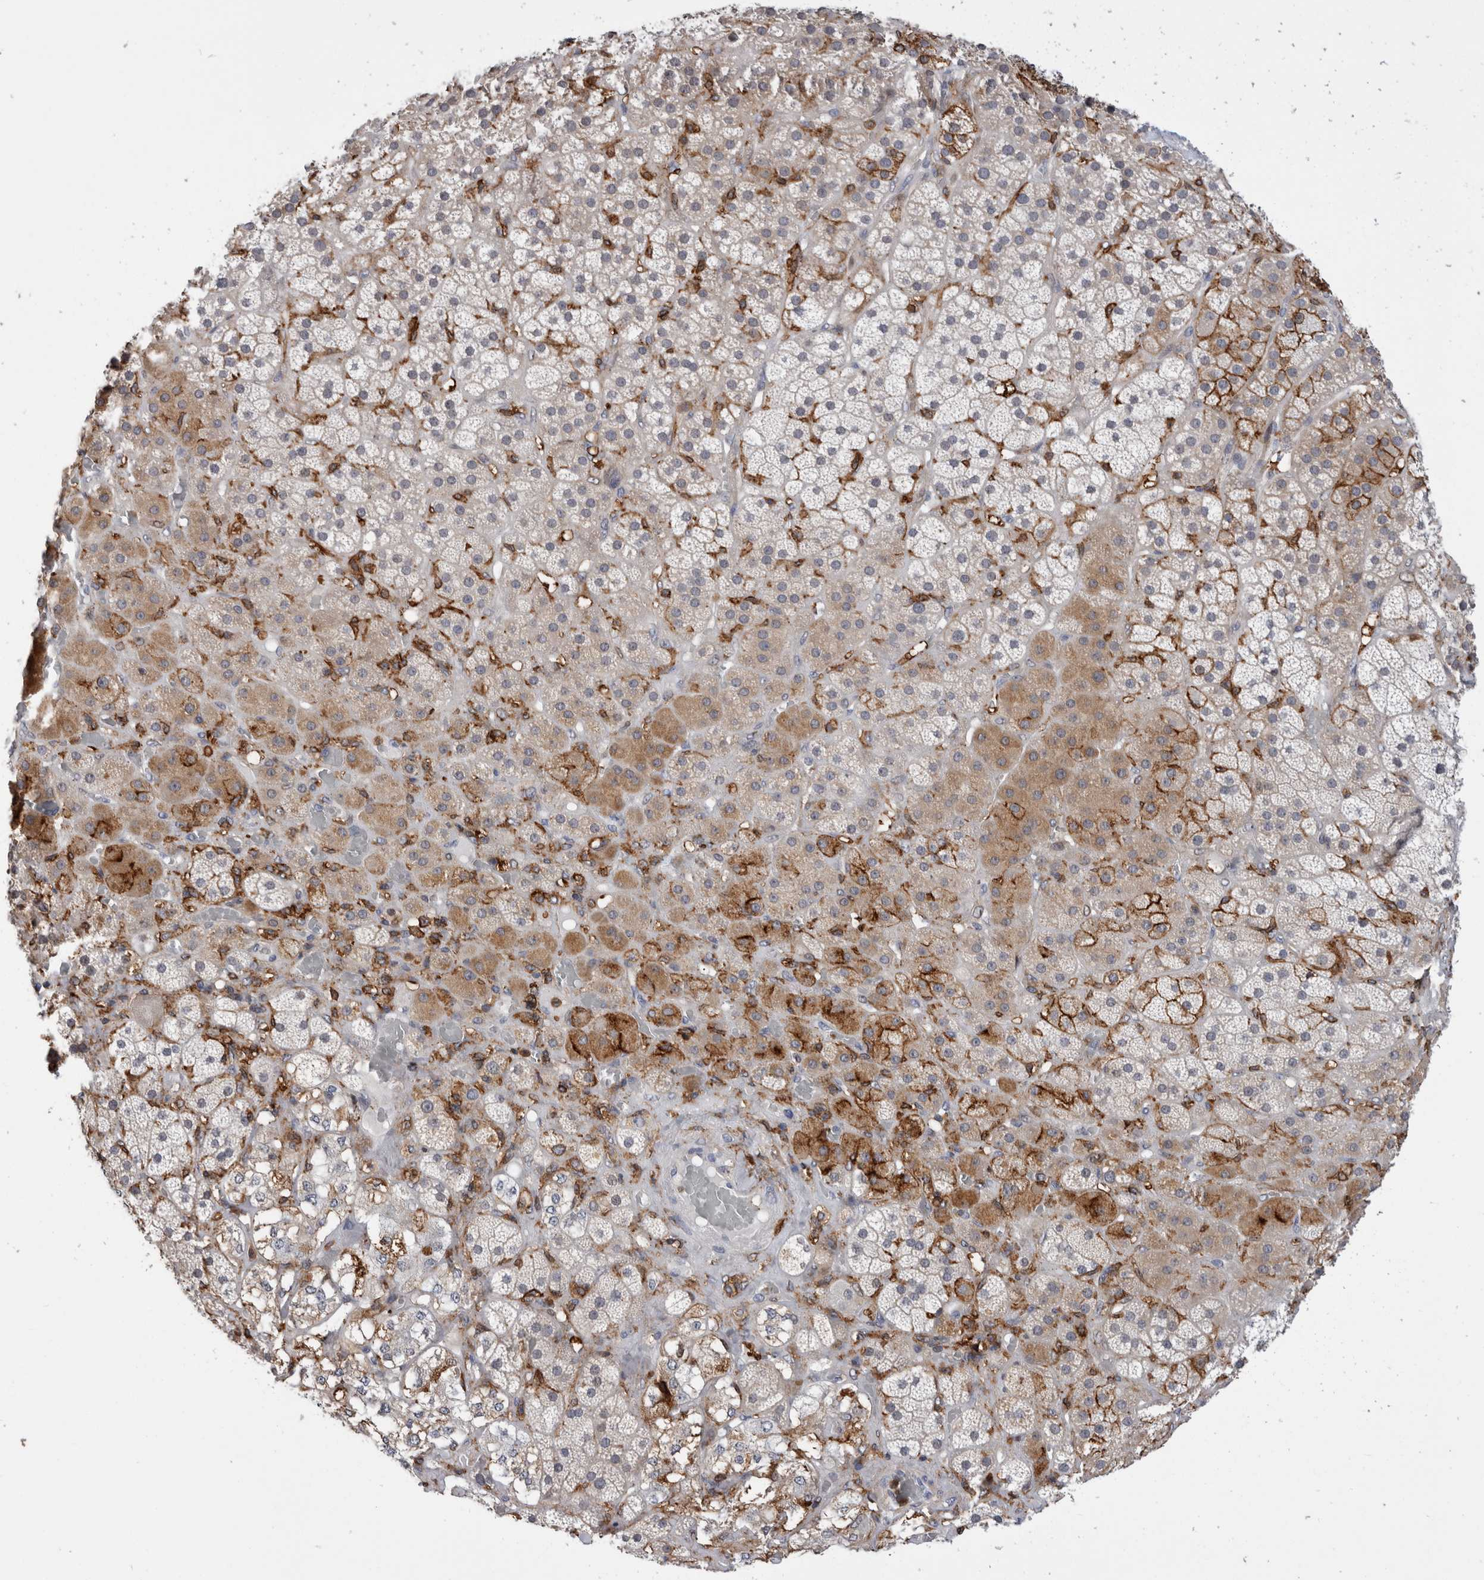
{"staining": {"intensity": "strong", "quantity": "25%-75%", "location": "cytoplasmic/membranous"}, "tissue": "adrenal gland", "cell_type": "Glandular cells", "image_type": "normal", "snomed": [{"axis": "morphology", "description": "Normal tissue, NOS"}, {"axis": "topography", "description": "Adrenal gland"}], "caption": "Immunohistochemical staining of benign adrenal gland reveals high levels of strong cytoplasmic/membranous expression in about 25%-75% of glandular cells.", "gene": "CCDC88B", "patient": {"sex": "male", "age": 57}}